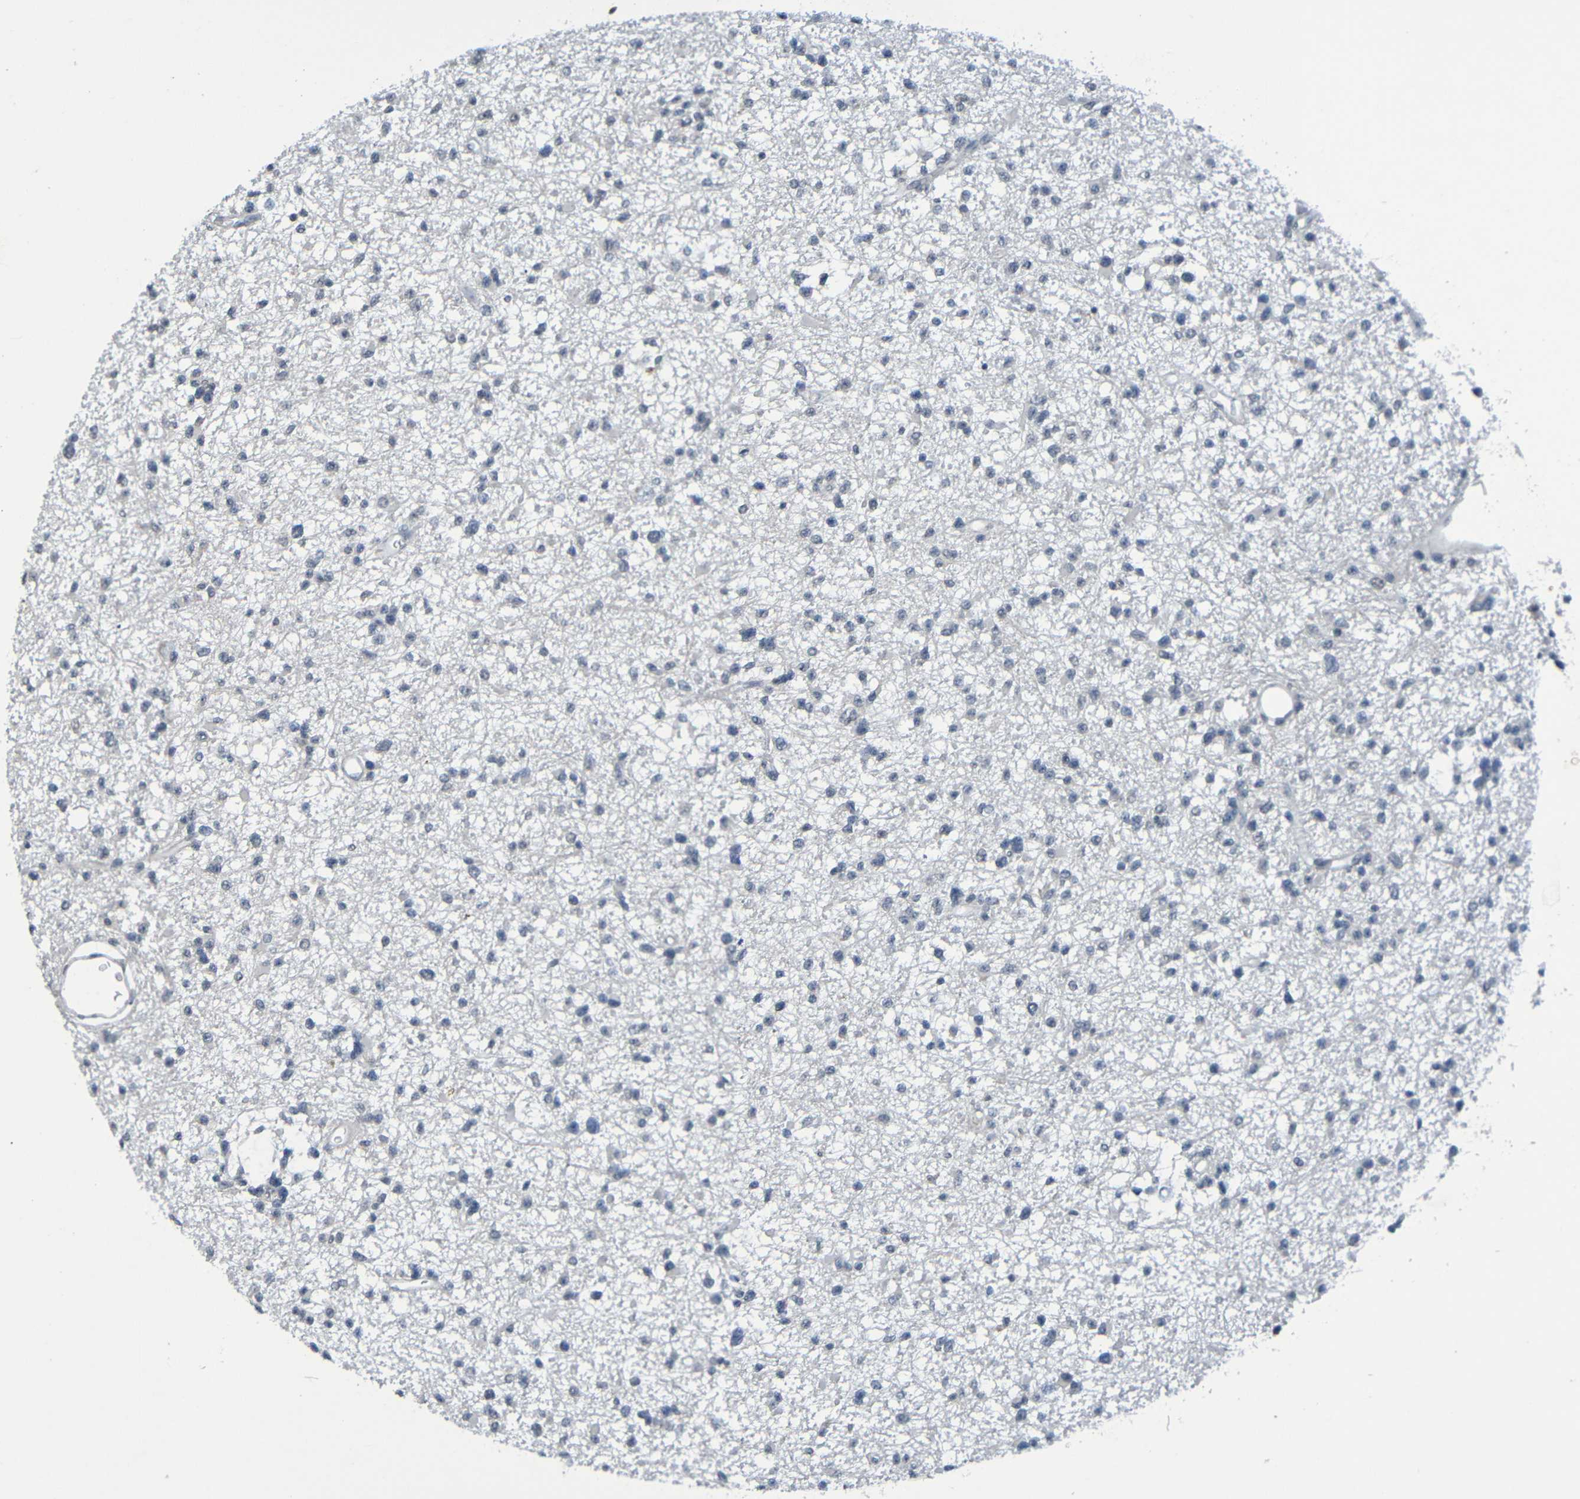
{"staining": {"intensity": "negative", "quantity": "none", "location": "none"}, "tissue": "glioma", "cell_type": "Tumor cells", "image_type": "cancer", "snomed": [{"axis": "morphology", "description": "Glioma, malignant, Low grade"}, {"axis": "topography", "description": "Brain"}], "caption": "Immunohistochemistry of low-grade glioma (malignant) displays no positivity in tumor cells.", "gene": "C3AR1", "patient": {"sex": "female", "age": 22}}